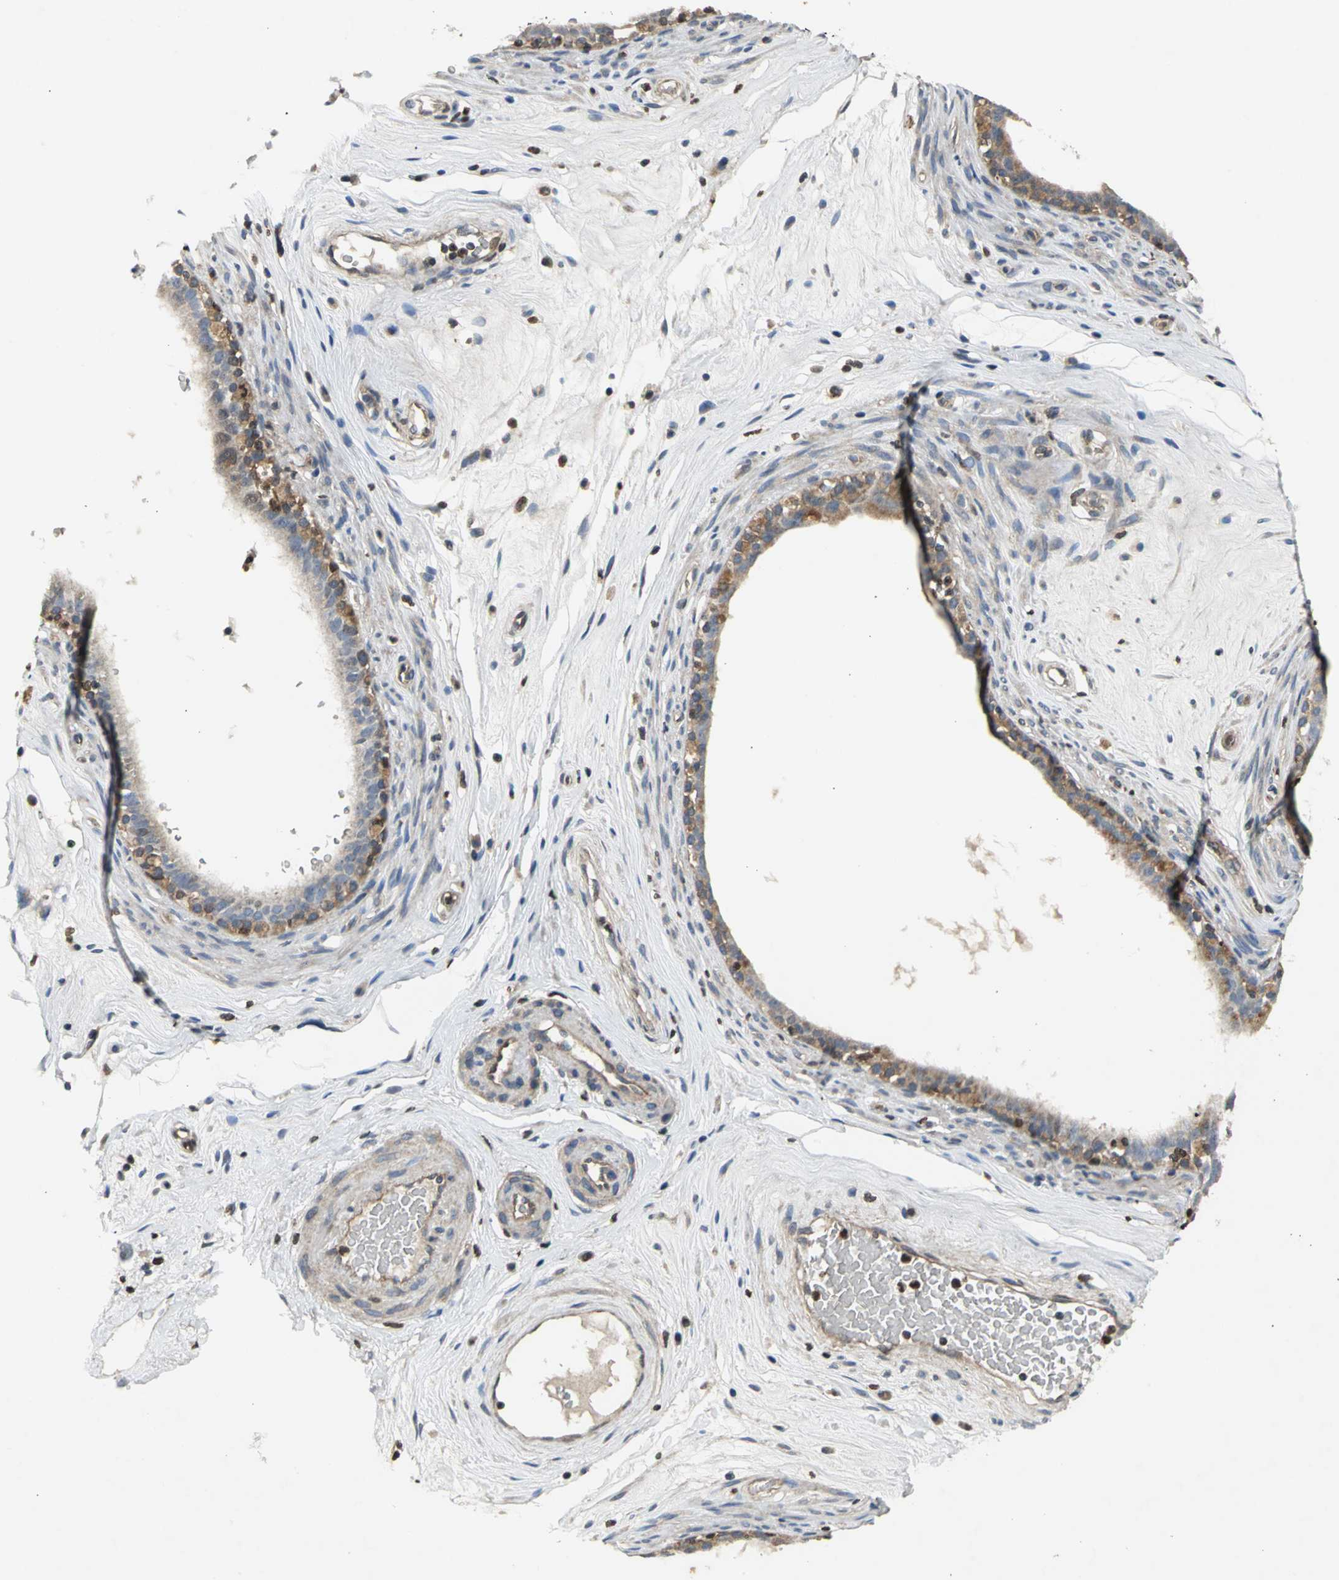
{"staining": {"intensity": "moderate", "quantity": ">75%", "location": "cytoplasmic/membranous"}, "tissue": "epididymis", "cell_type": "Glandular cells", "image_type": "normal", "snomed": [{"axis": "morphology", "description": "Normal tissue, NOS"}, {"axis": "morphology", "description": "Inflammation, NOS"}, {"axis": "topography", "description": "Epididymis"}], "caption": "The photomicrograph displays a brown stain indicating the presence of a protein in the cytoplasmic/membranous of glandular cells in epididymis.", "gene": "AHR", "patient": {"sex": "male", "age": 84}}